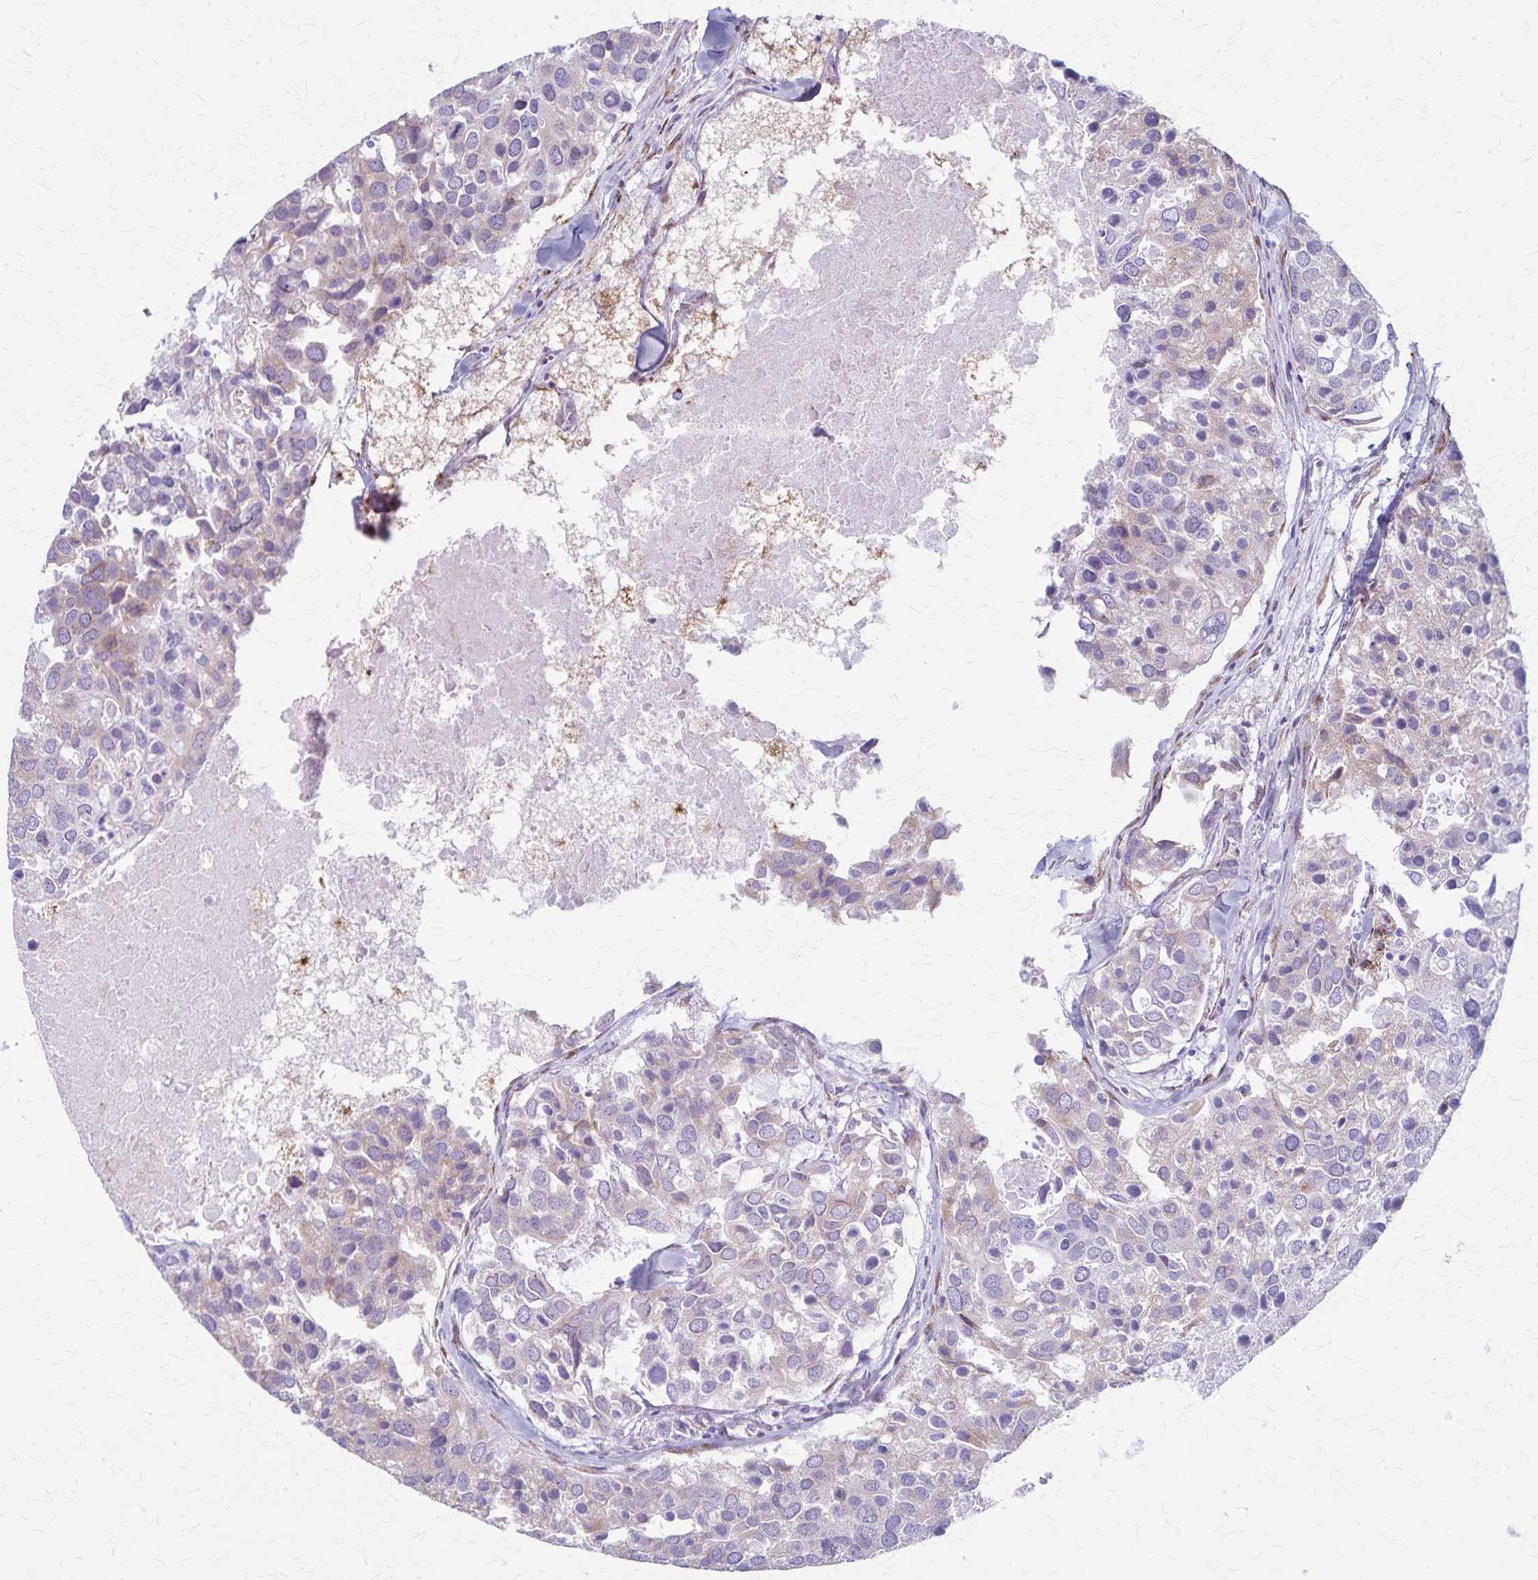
{"staining": {"intensity": "weak", "quantity": "<25%", "location": "cytoplasmic/membranous"}, "tissue": "breast cancer", "cell_type": "Tumor cells", "image_type": "cancer", "snomed": [{"axis": "morphology", "description": "Duct carcinoma"}, {"axis": "topography", "description": "Breast"}], "caption": "Breast cancer (infiltrating ductal carcinoma) was stained to show a protein in brown. There is no significant staining in tumor cells. (Brightfield microscopy of DAB immunohistochemistry at high magnification).", "gene": "MCFD2", "patient": {"sex": "female", "age": 83}}